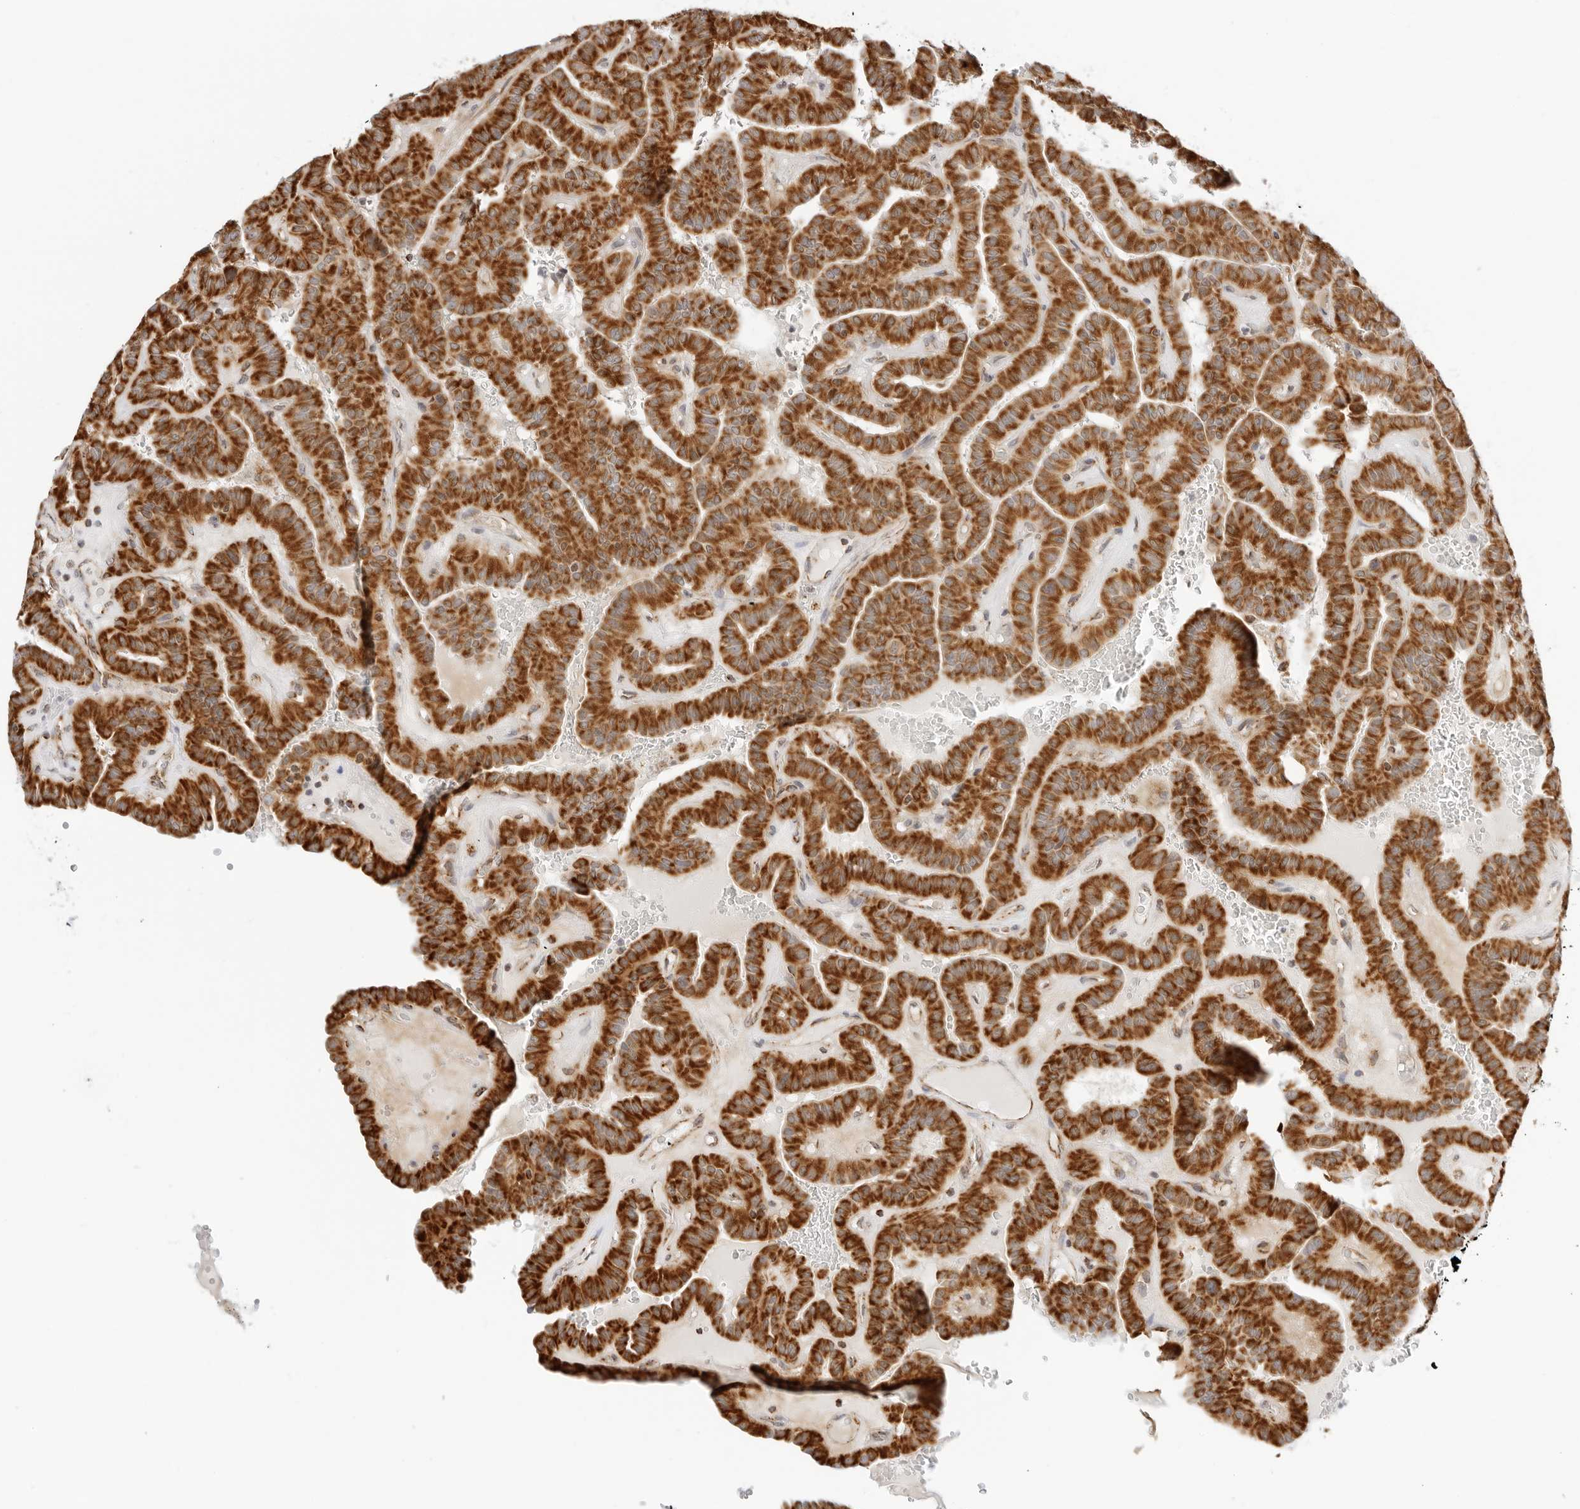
{"staining": {"intensity": "strong", "quantity": ">75%", "location": "cytoplasmic/membranous"}, "tissue": "thyroid cancer", "cell_type": "Tumor cells", "image_type": "cancer", "snomed": [{"axis": "morphology", "description": "Papillary adenocarcinoma, NOS"}, {"axis": "topography", "description": "Thyroid gland"}], "caption": "Immunohistochemistry (IHC) of thyroid cancer shows high levels of strong cytoplasmic/membranous positivity in approximately >75% of tumor cells.", "gene": "RC3H1", "patient": {"sex": "male", "age": 77}}